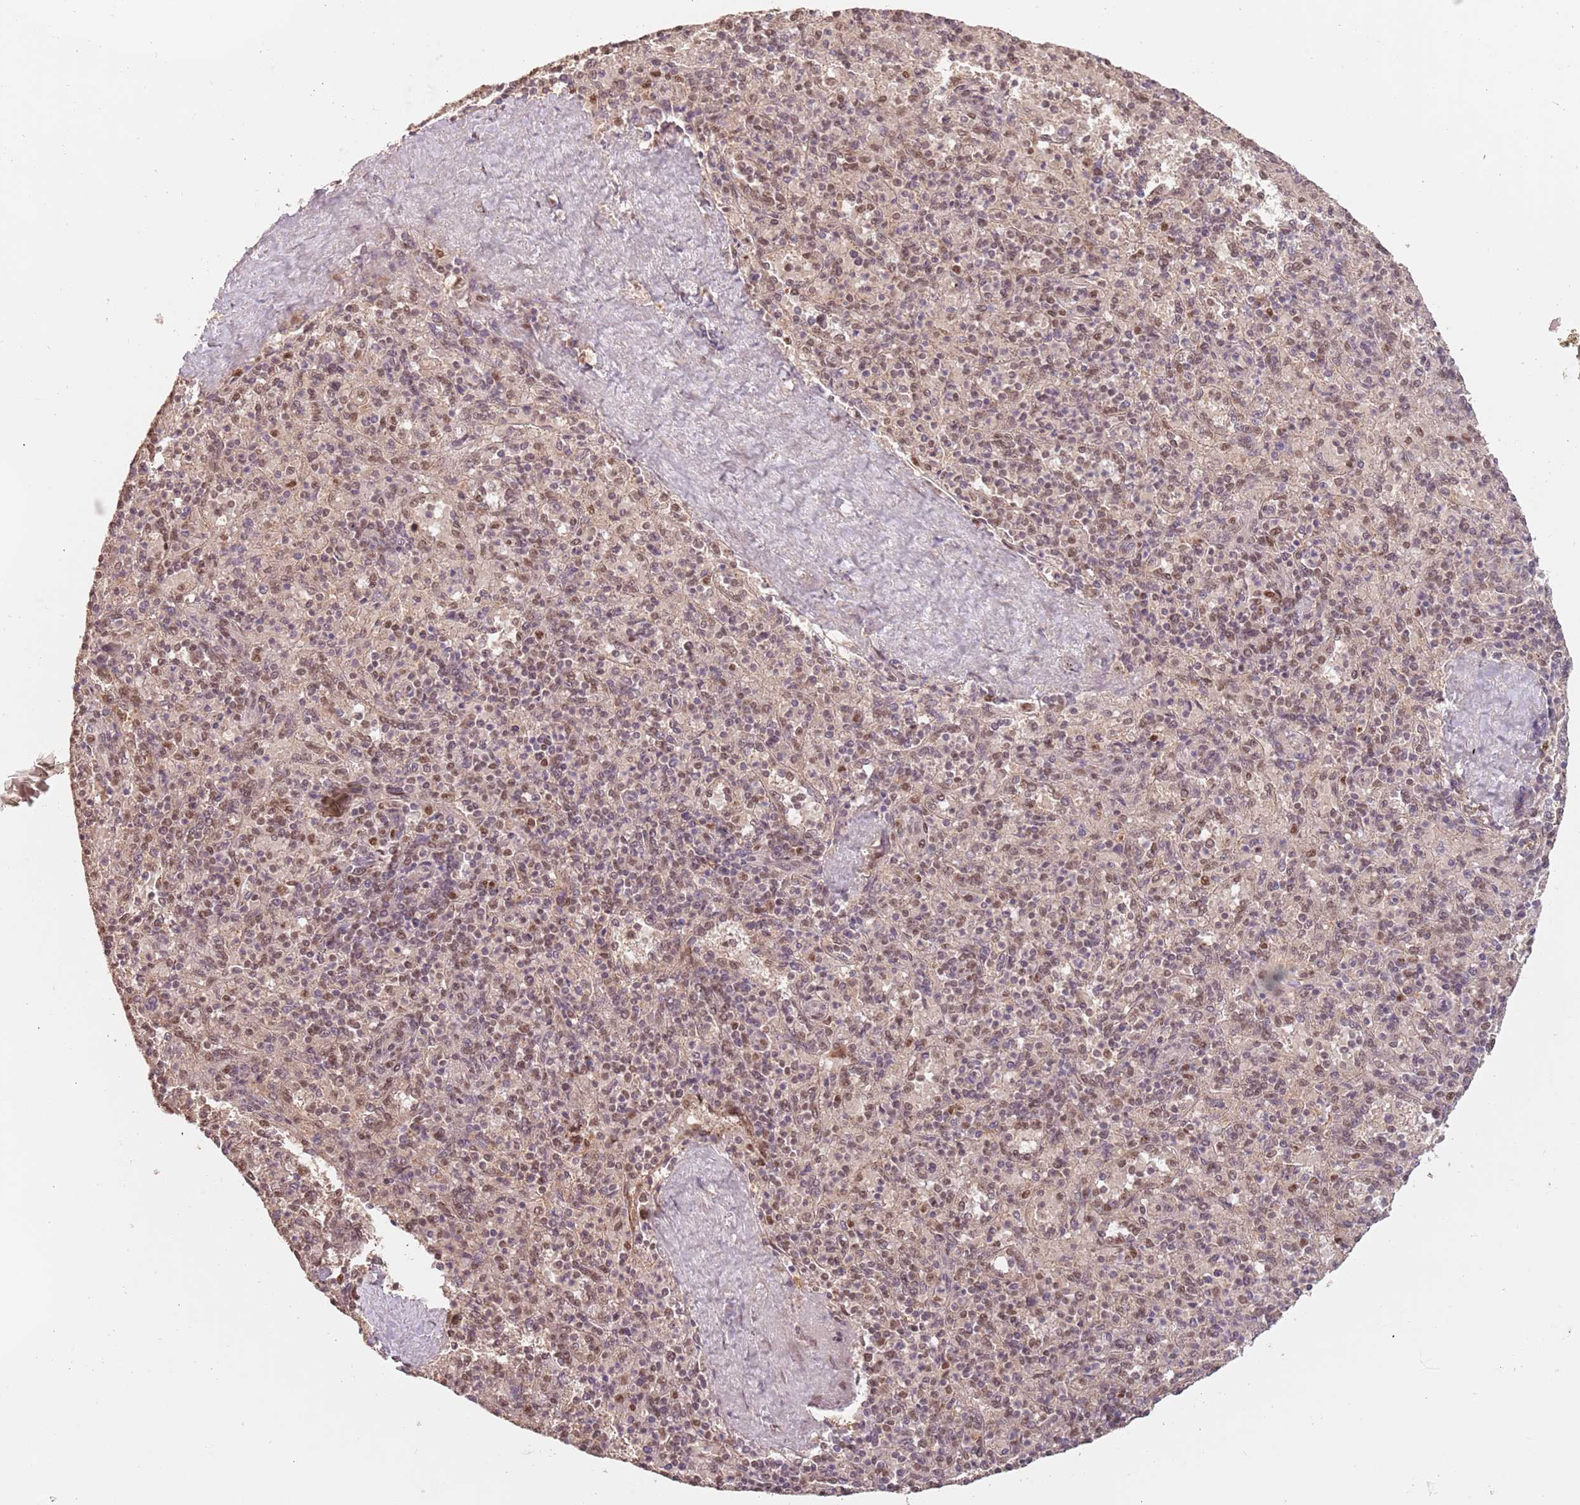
{"staining": {"intensity": "moderate", "quantity": ">75%", "location": "nuclear"}, "tissue": "spleen", "cell_type": "Cells in red pulp", "image_type": "normal", "snomed": [{"axis": "morphology", "description": "Normal tissue, NOS"}, {"axis": "topography", "description": "Spleen"}], "caption": "Immunohistochemical staining of unremarkable spleen displays >75% levels of moderate nuclear protein expression in about >75% of cells in red pulp.", "gene": "RFXANK", "patient": {"sex": "male", "age": 82}}